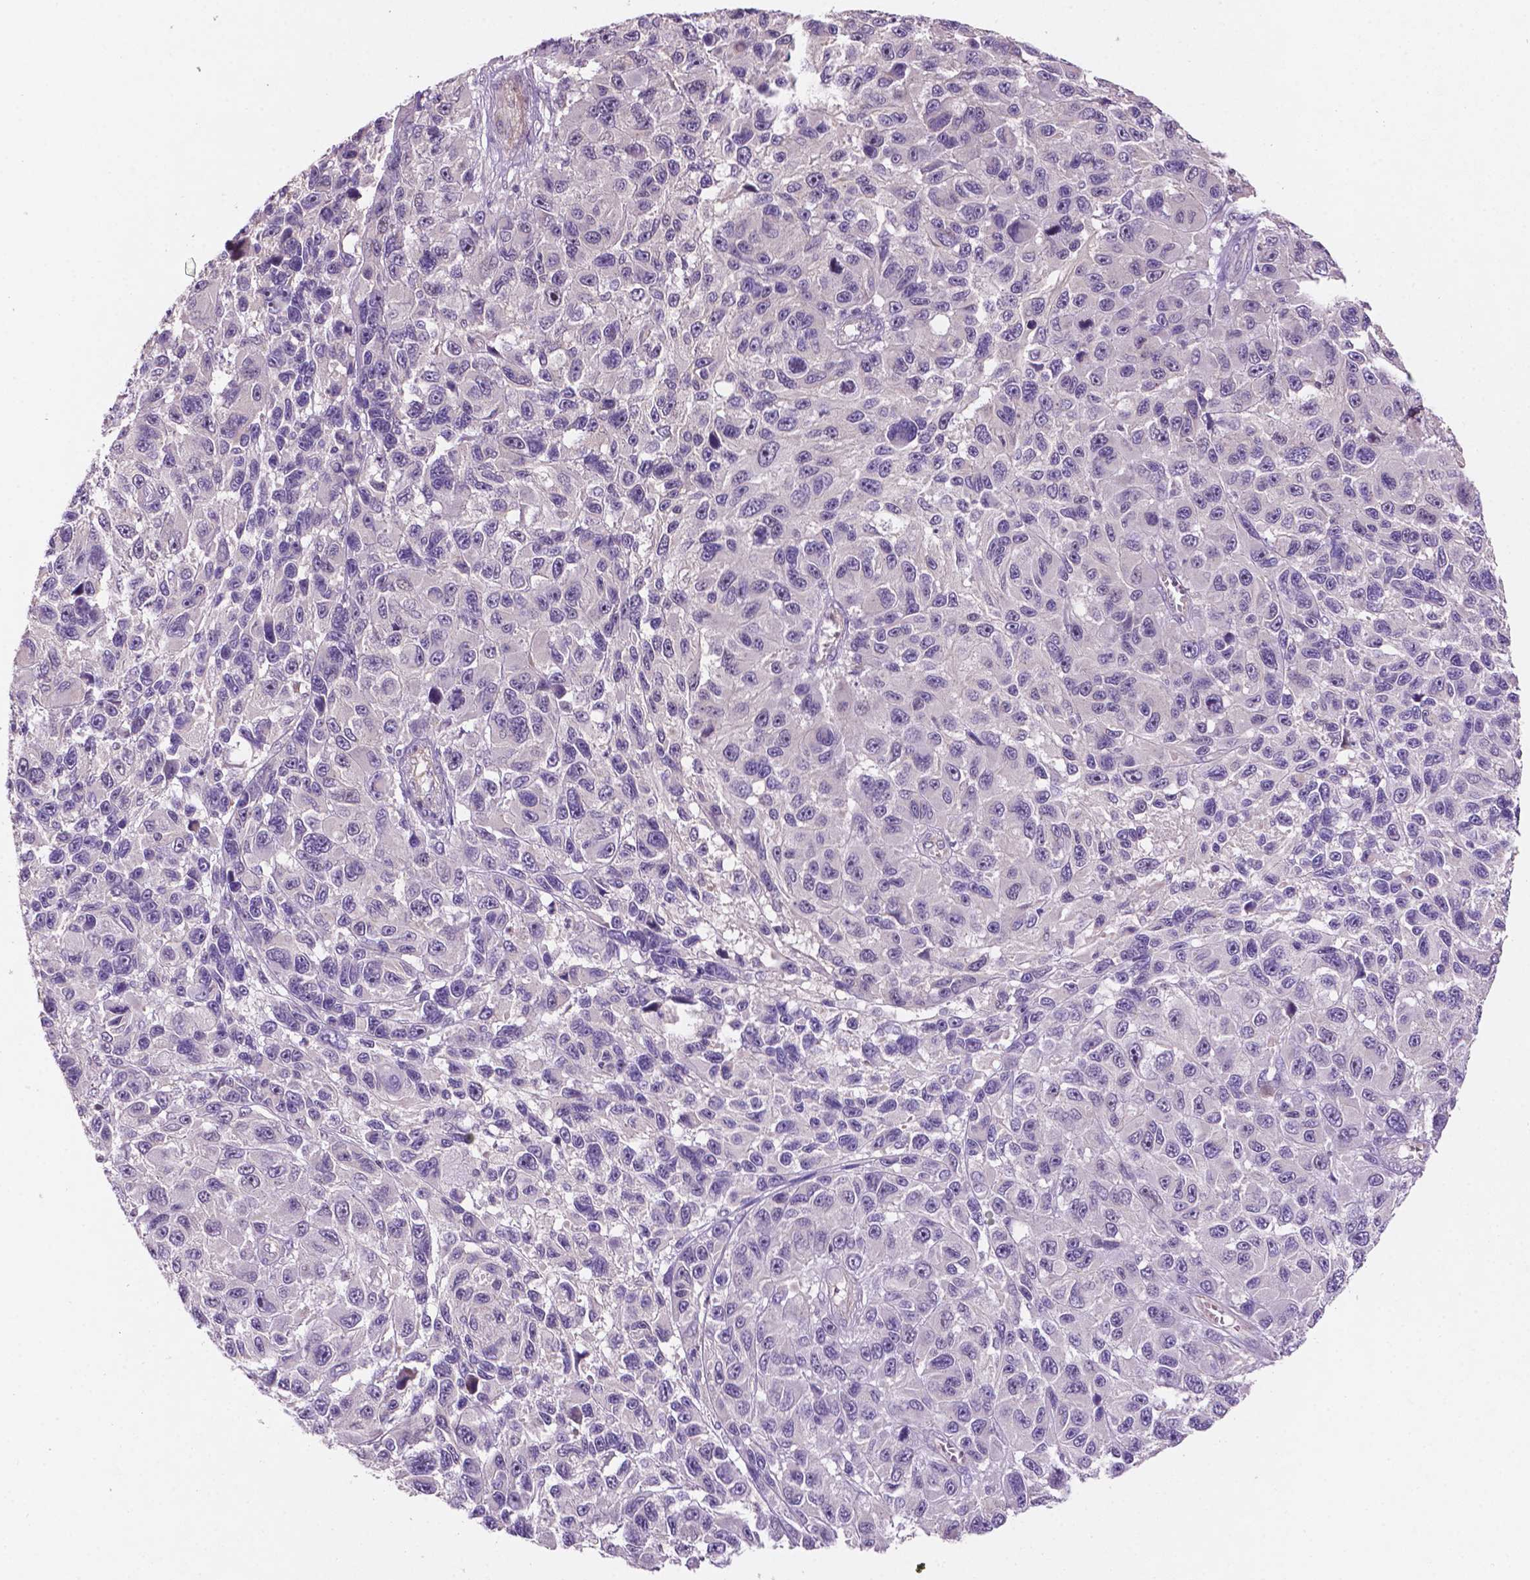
{"staining": {"intensity": "negative", "quantity": "none", "location": "none"}, "tissue": "melanoma", "cell_type": "Tumor cells", "image_type": "cancer", "snomed": [{"axis": "morphology", "description": "Malignant melanoma, NOS"}, {"axis": "topography", "description": "Skin"}], "caption": "A photomicrograph of melanoma stained for a protein demonstrates no brown staining in tumor cells.", "gene": "ARL5C", "patient": {"sex": "male", "age": 53}}